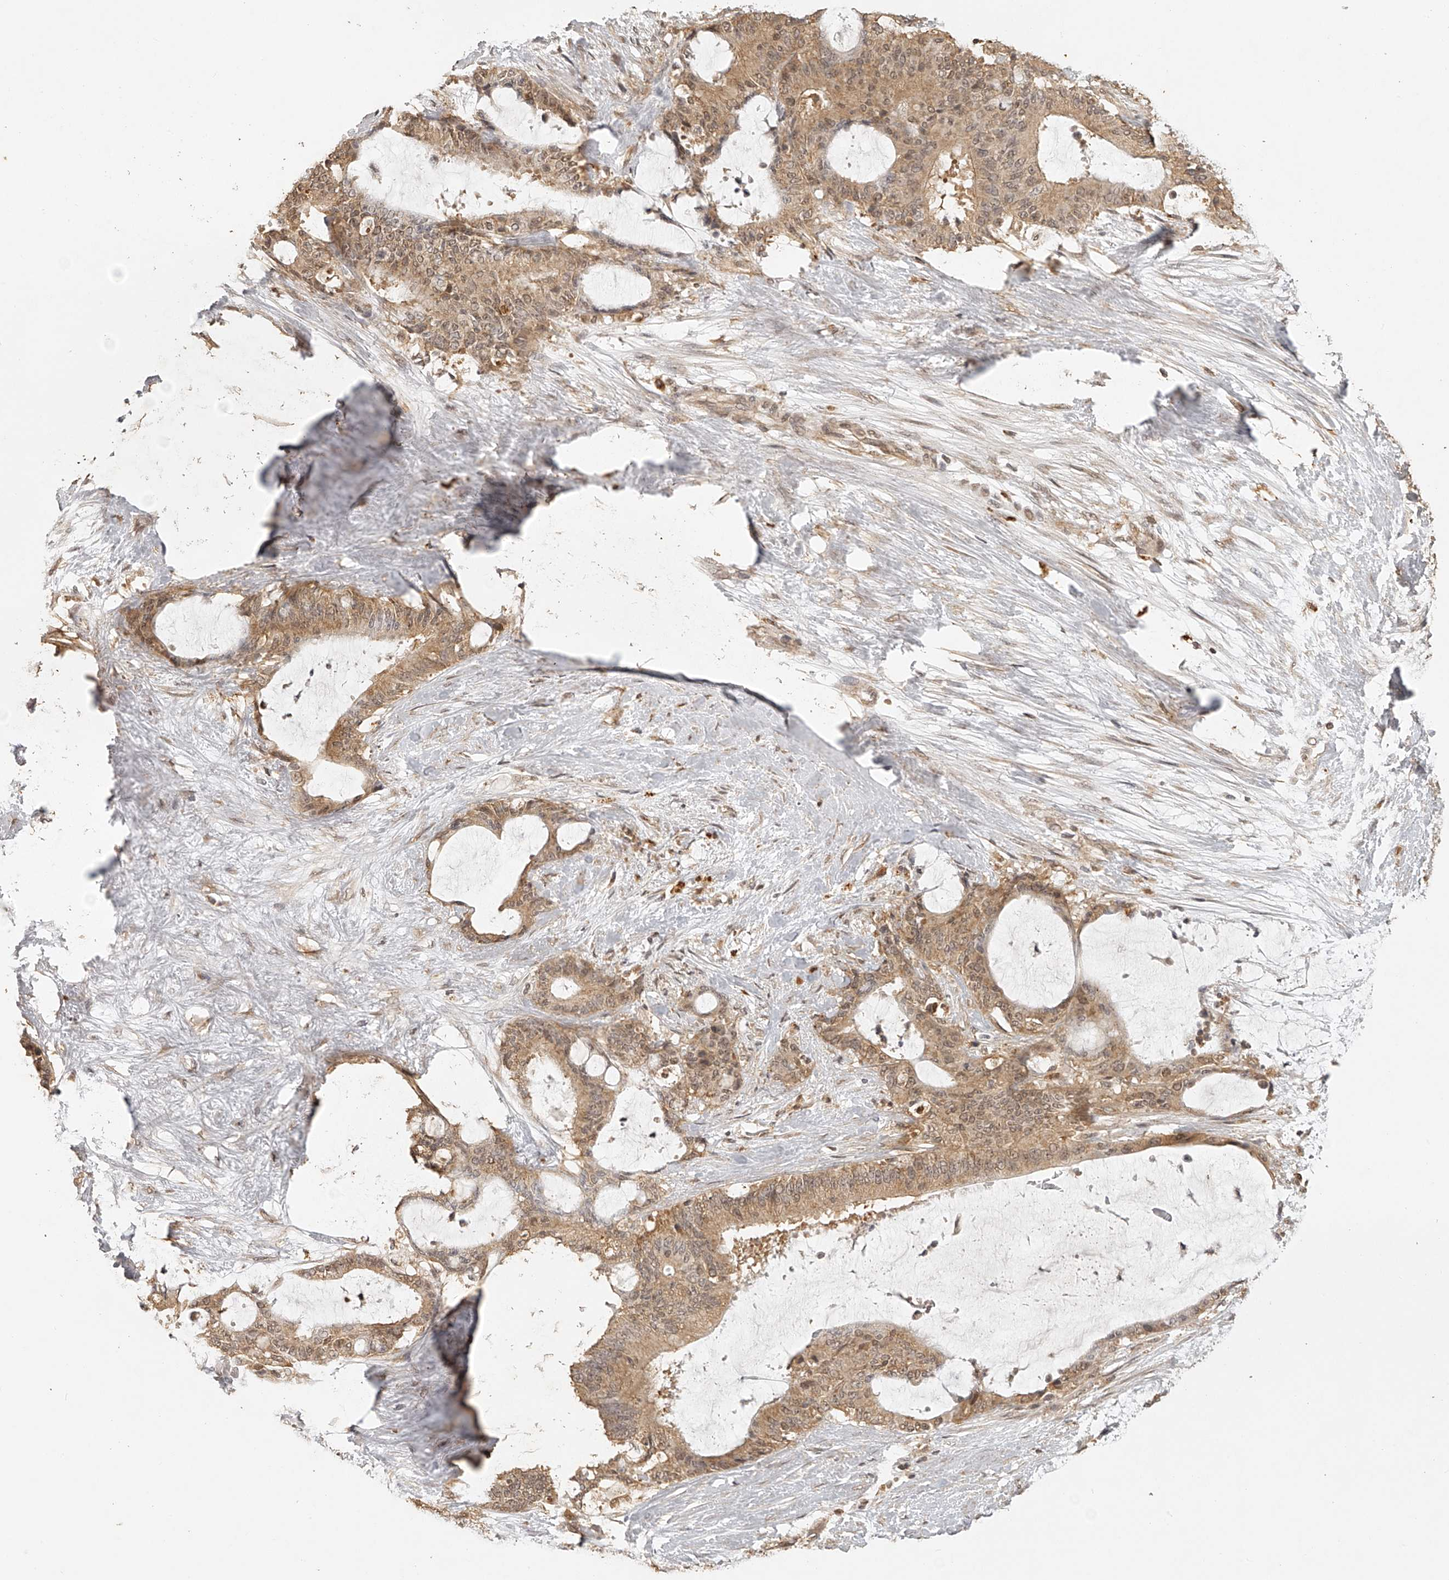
{"staining": {"intensity": "moderate", "quantity": ">75%", "location": "cytoplasmic/membranous"}, "tissue": "liver cancer", "cell_type": "Tumor cells", "image_type": "cancer", "snomed": [{"axis": "morphology", "description": "Normal tissue, NOS"}, {"axis": "morphology", "description": "Cholangiocarcinoma"}, {"axis": "topography", "description": "Liver"}, {"axis": "topography", "description": "Peripheral nerve tissue"}], "caption": "Liver cancer was stained to show a protein in brown. There is medium levels of moderate cytoplasmic/membranous staining in about >75% of tumor cells.", "gene": "BCL2L11", "patient": {"sex": "female", "age": 73}}